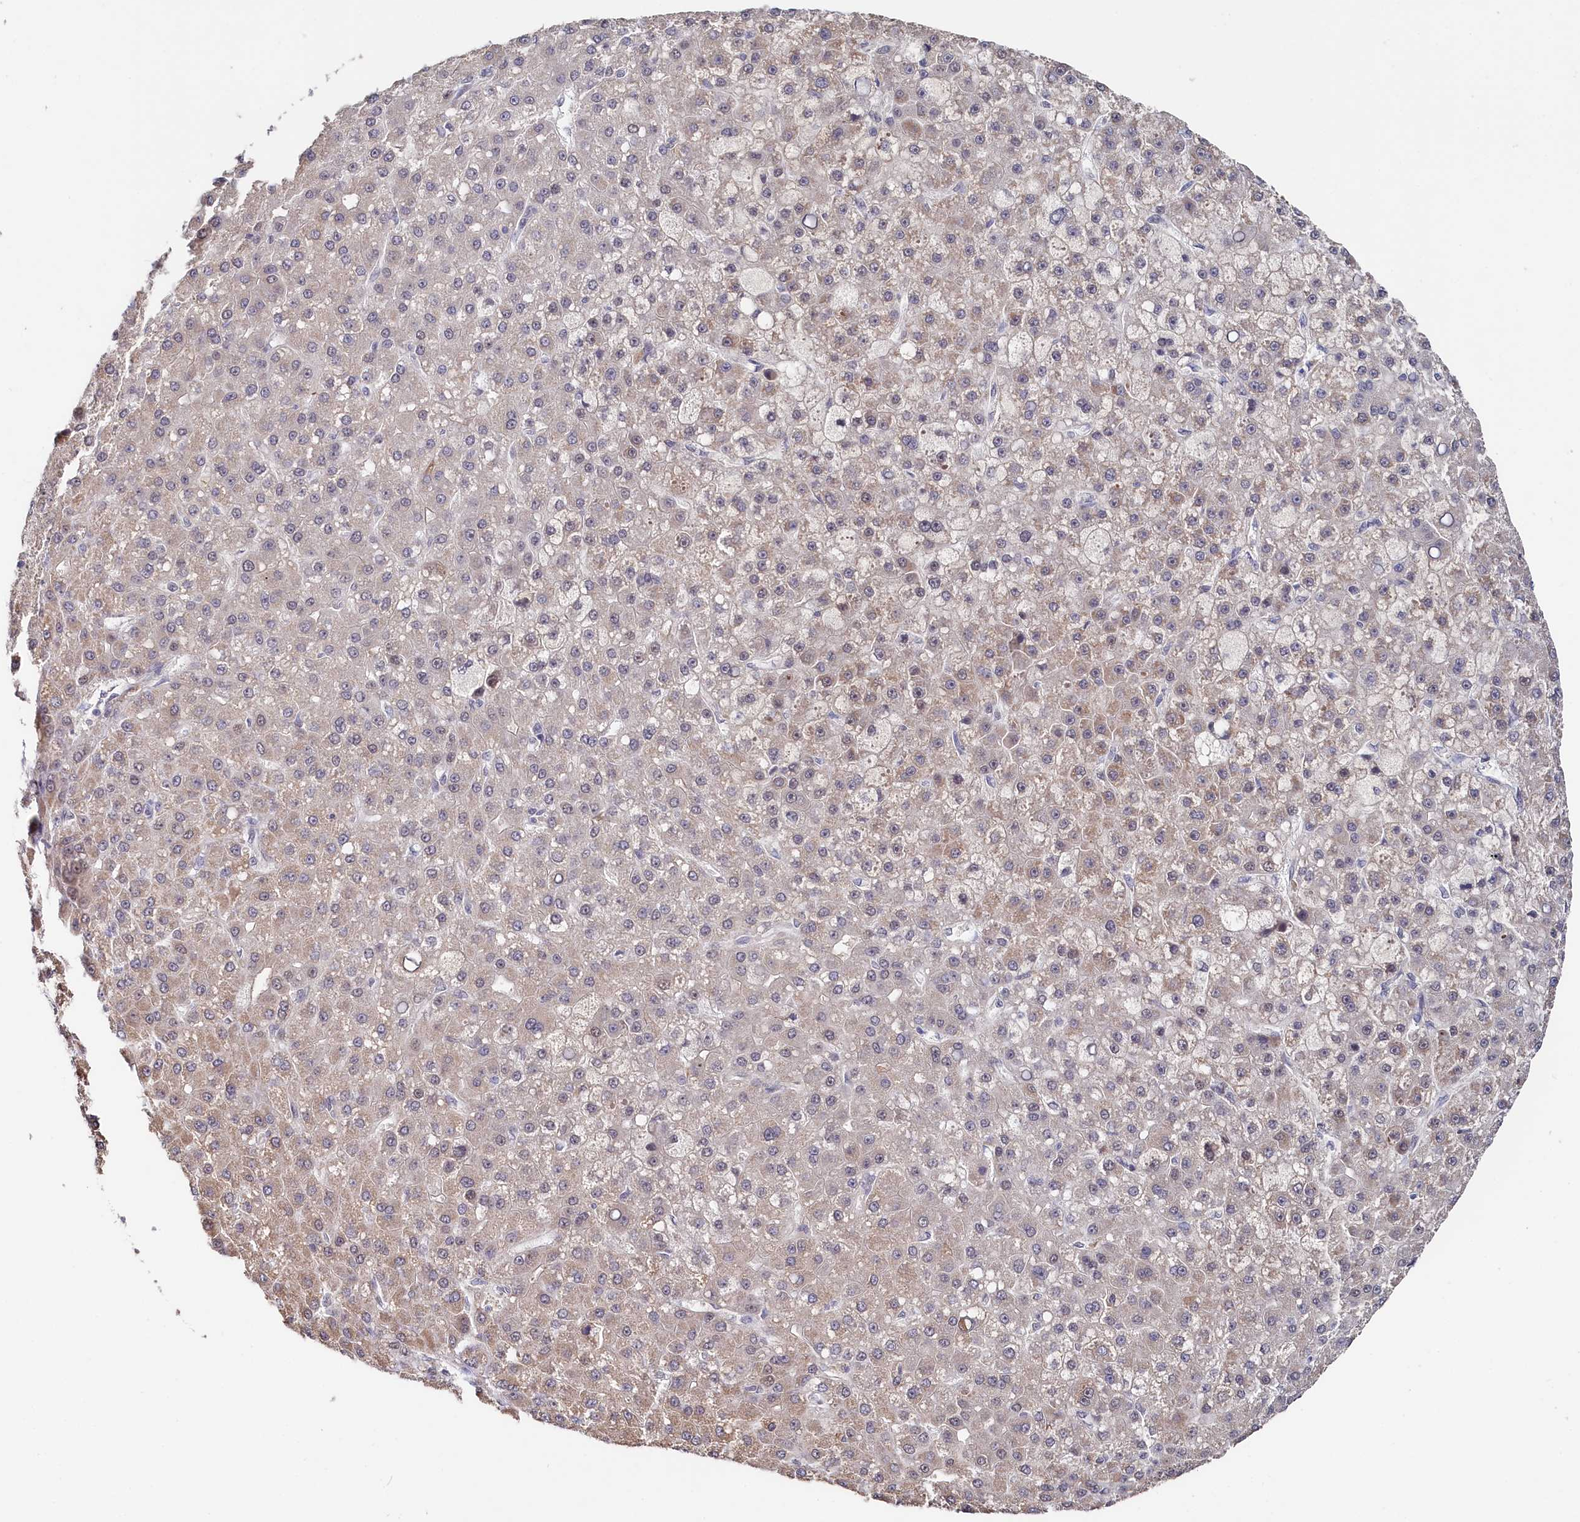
{"staining": {"intensity": "negative", "quantity": "none", "location": "none"}, "tissue": "liver cancer", "cell_type": "Tumor cells", "image_type": "cancer", "snomed": [{"axis": "morphology", "description": "Carcinoma, Hepatocellular, NOS"}, {"axis": "topography", "description": "Liver"}], "caption": "Liver cancer (hepatocellular carcinoma) stained for a protein using immunohistochemistry displays no expression tumor cells.", "gene": "TIGD4", "patient": {"sex": "male", "age": 67}}